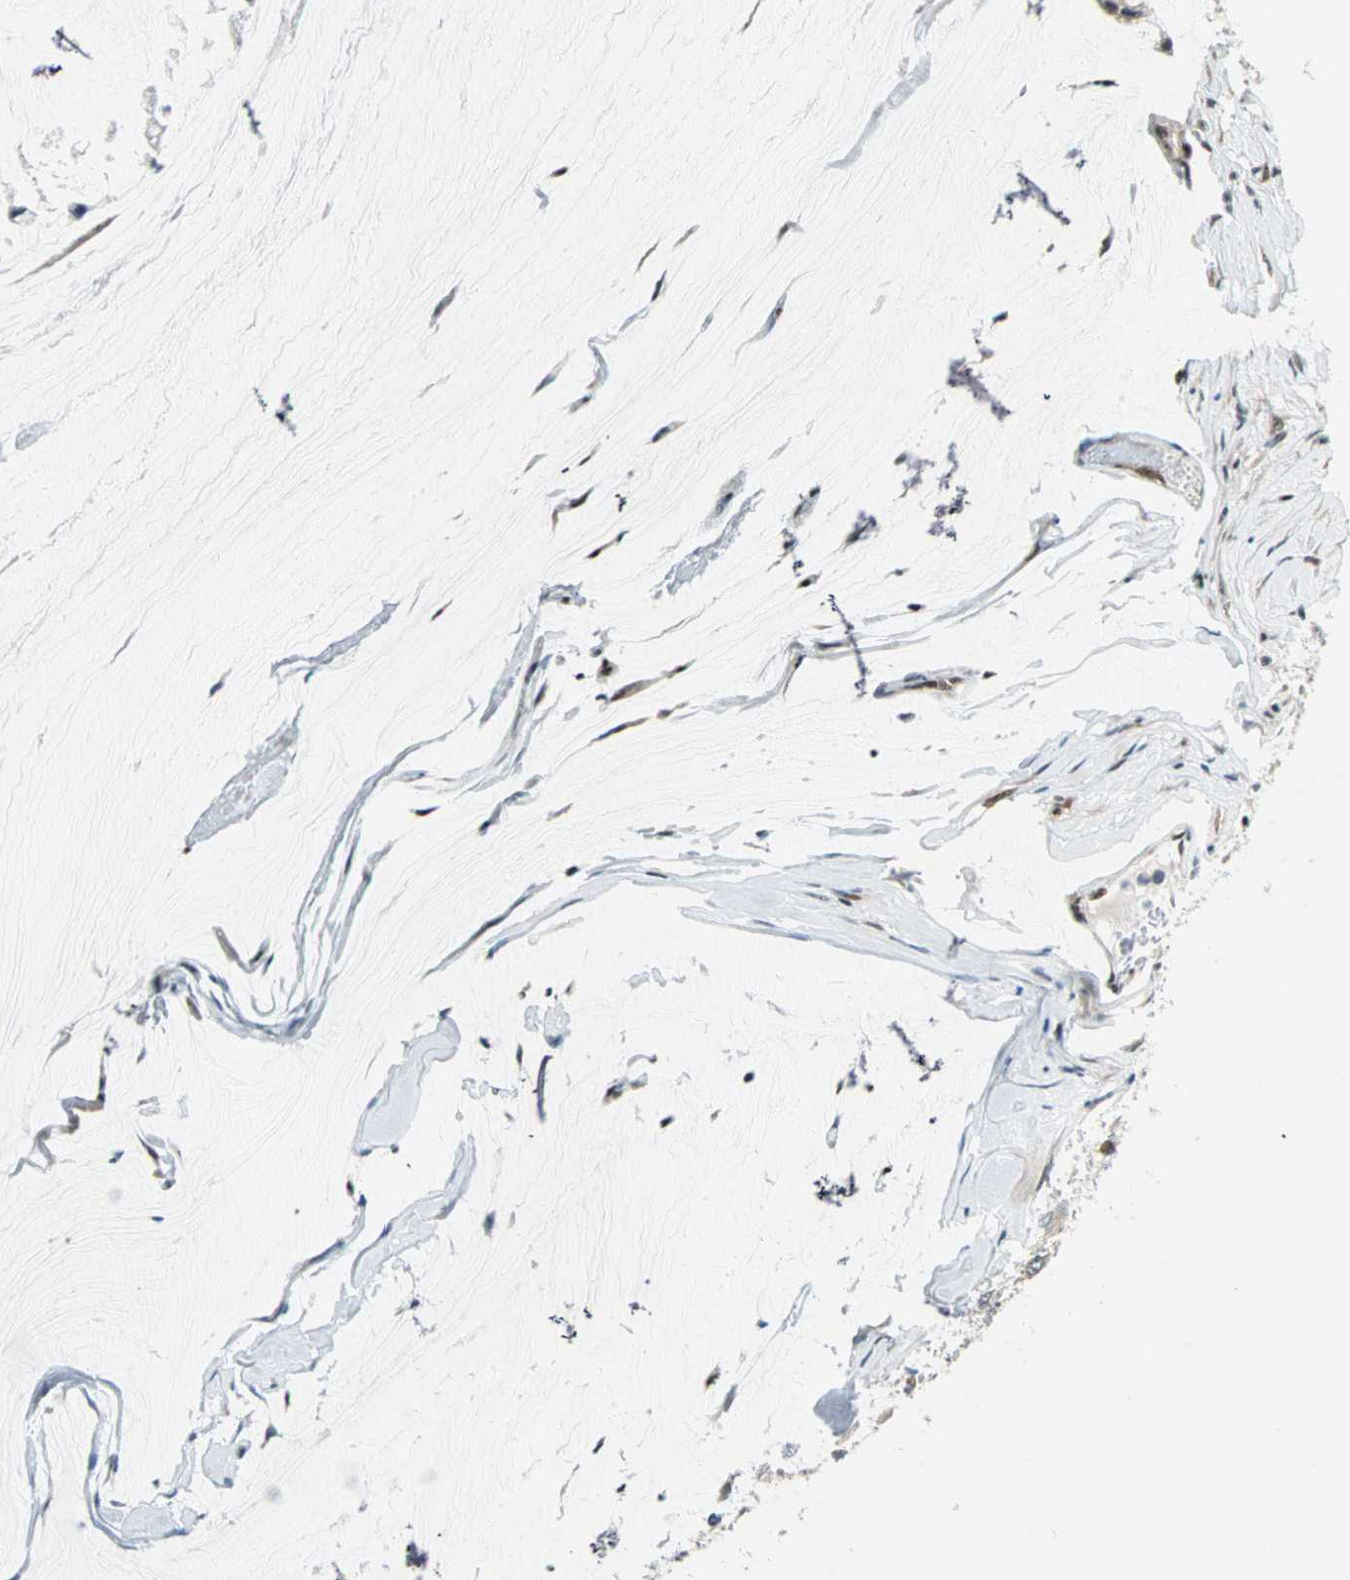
{"staining": {"intensity": "weak", "quantity": "25%-75%", "location": "cytoplasmic/membranous"}, "tissue": "ovarian cancer", "cell_type": "Tumor cells", "image_type": "cancer", "snomed": [{"axis": "morphology", "description": "Cystadenocarcinoma, mucinous, NOS"}, {"axis": "topography", "description": "Ovary"}], "caption": "Weak cytoplasmic/membranous positivity for a protein is seen in about 25%-75% of tumor cells of ovarian cancer (mucinous cystadenocarcinoma) using immunohistochemistry.", "gene": "MSX2", "patient": {"sex": "female", "age": 39}}